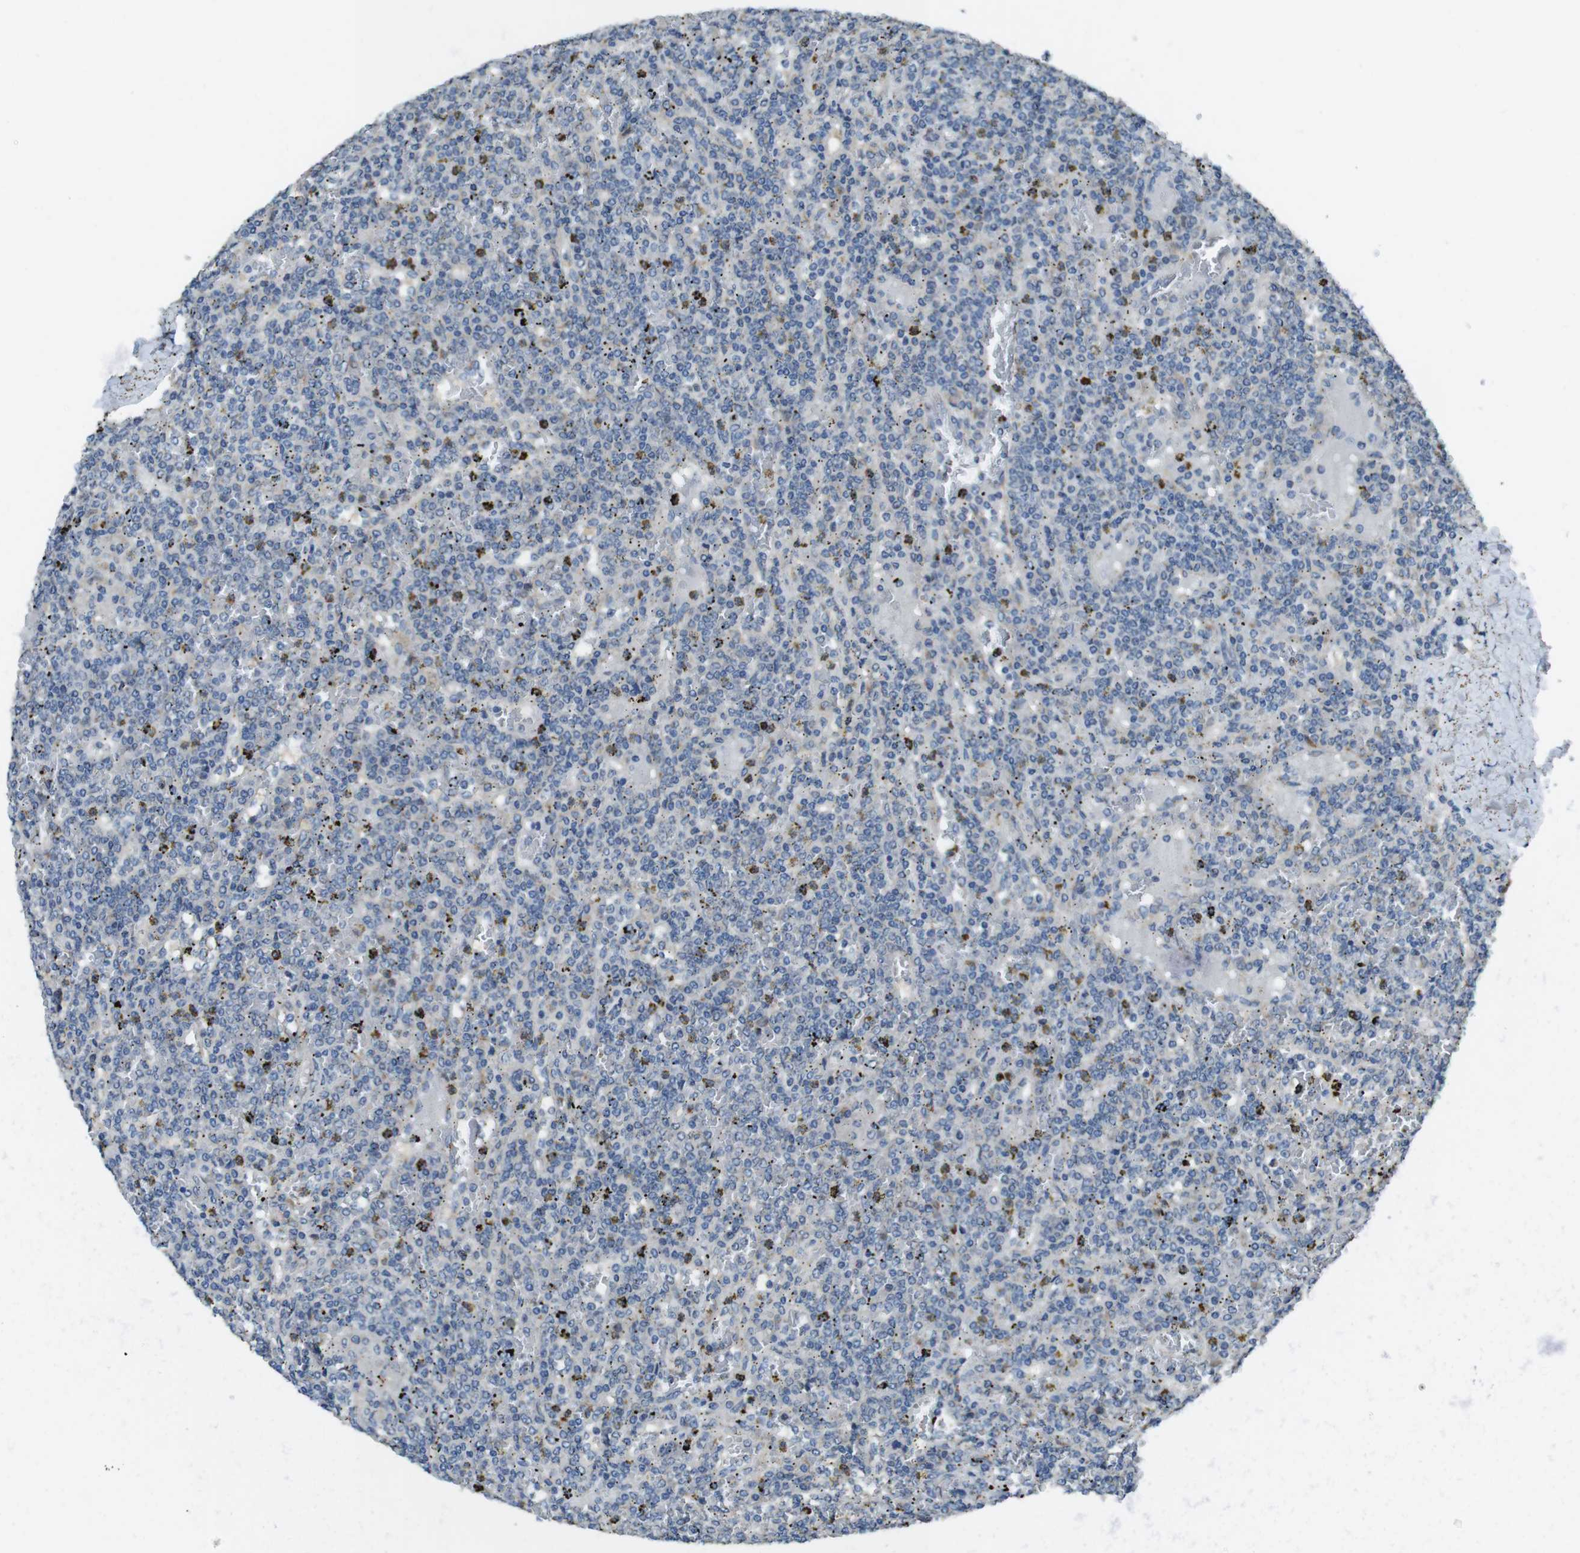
{"staining": {"intensity": "negative", "quantity": "none", "location": "none"}, "tissue": "lymphoma", "cell_type": "Tumor cells", "image_type": "cancer", "snomed": [{"axis": "morphology", "description": "Malignant lymphoma, non-Hodgkin's type, Low grade"}, {"axis": "topography", "description": "Spleen"}], "caption": "Micrograph shows no significant protein expression in tumor cells of malignant lymphoma, non-Hodgkin's type (low-grade).", "gene": "RAB6A", "patient": {"sex": "female", "age": 19}}